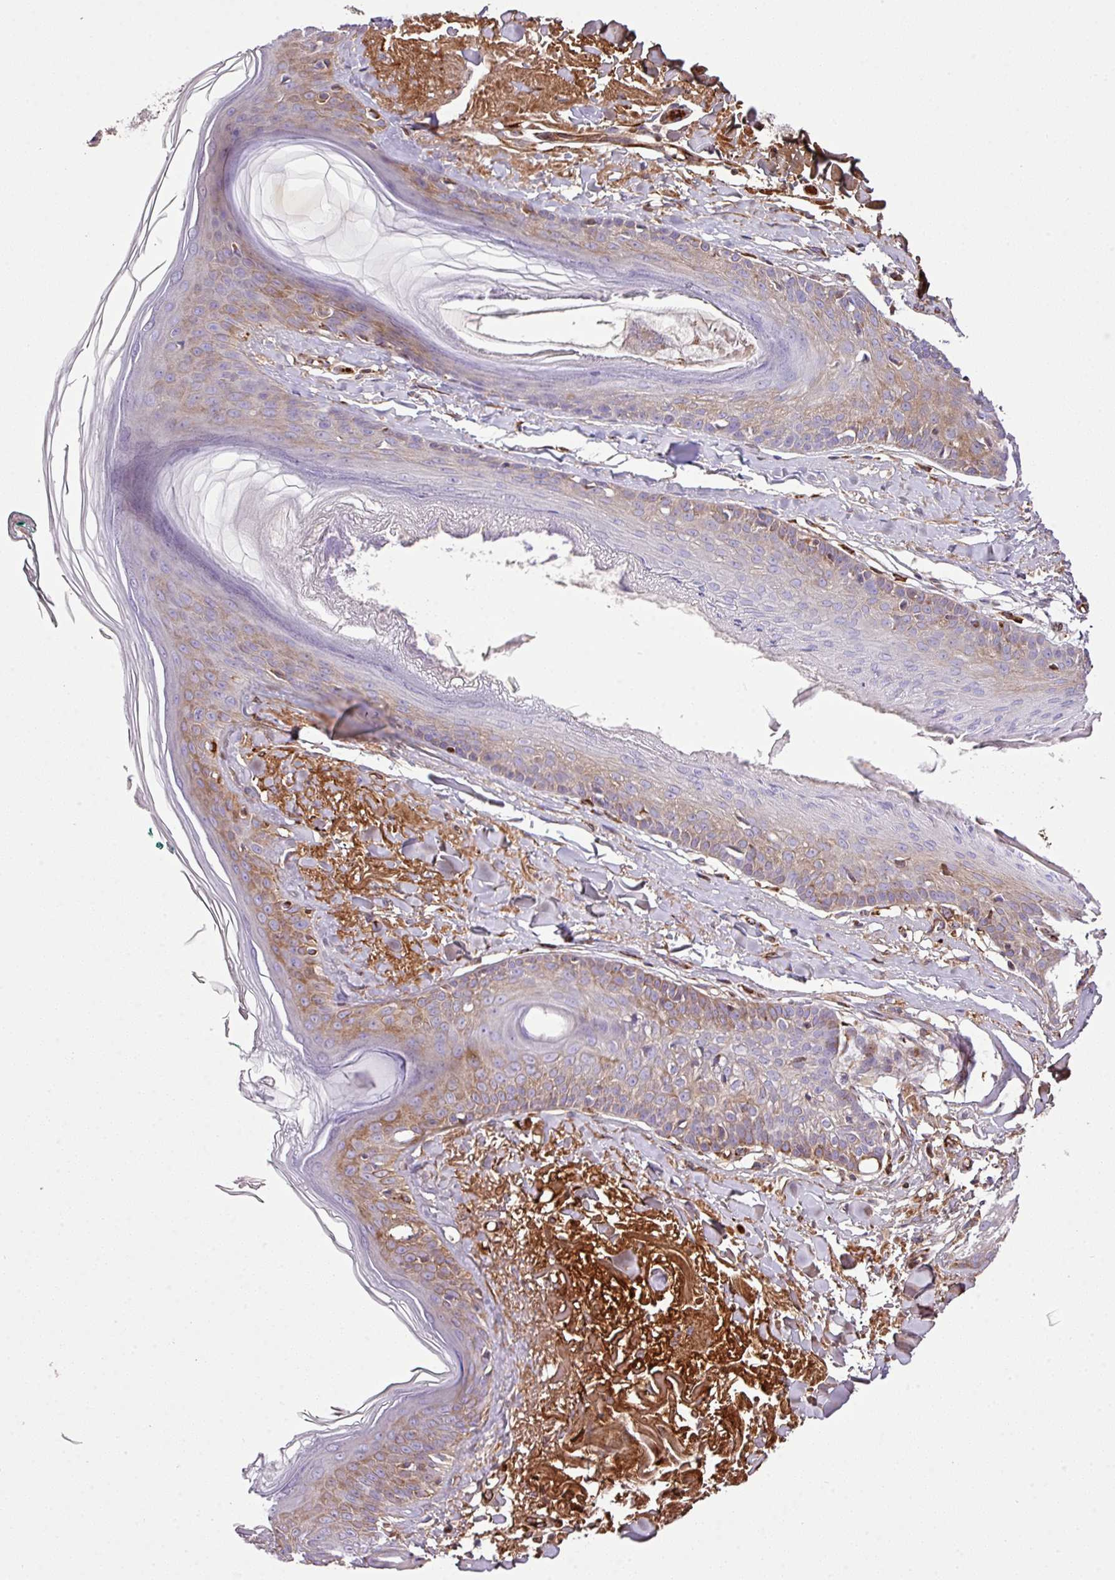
{"staining": {"intensity": "moderate", "quantity": "25%-75%", "location": "cytoplasmic/membranous"}, "tissue": "skin", "cell_type": "Fibroblasts", "image_type": "normal", "snomed": [{"axis": "morphology", "description": "Normal tissue, NOS"}, {"axis": "morphology", "description": "Malignant melanoma, NOS"}, {"axis": "topography", "description": "Skin"}], "caption": "A high-resolution image shows immunohistochemistry (IHC) staining of normal skin, which displays moderate cytoplasmic/membranous positivity in approximately 25%-75% of fibroblasts.", "gene": "CTXN2", "patient": {"sex": "male", "age": 80}}